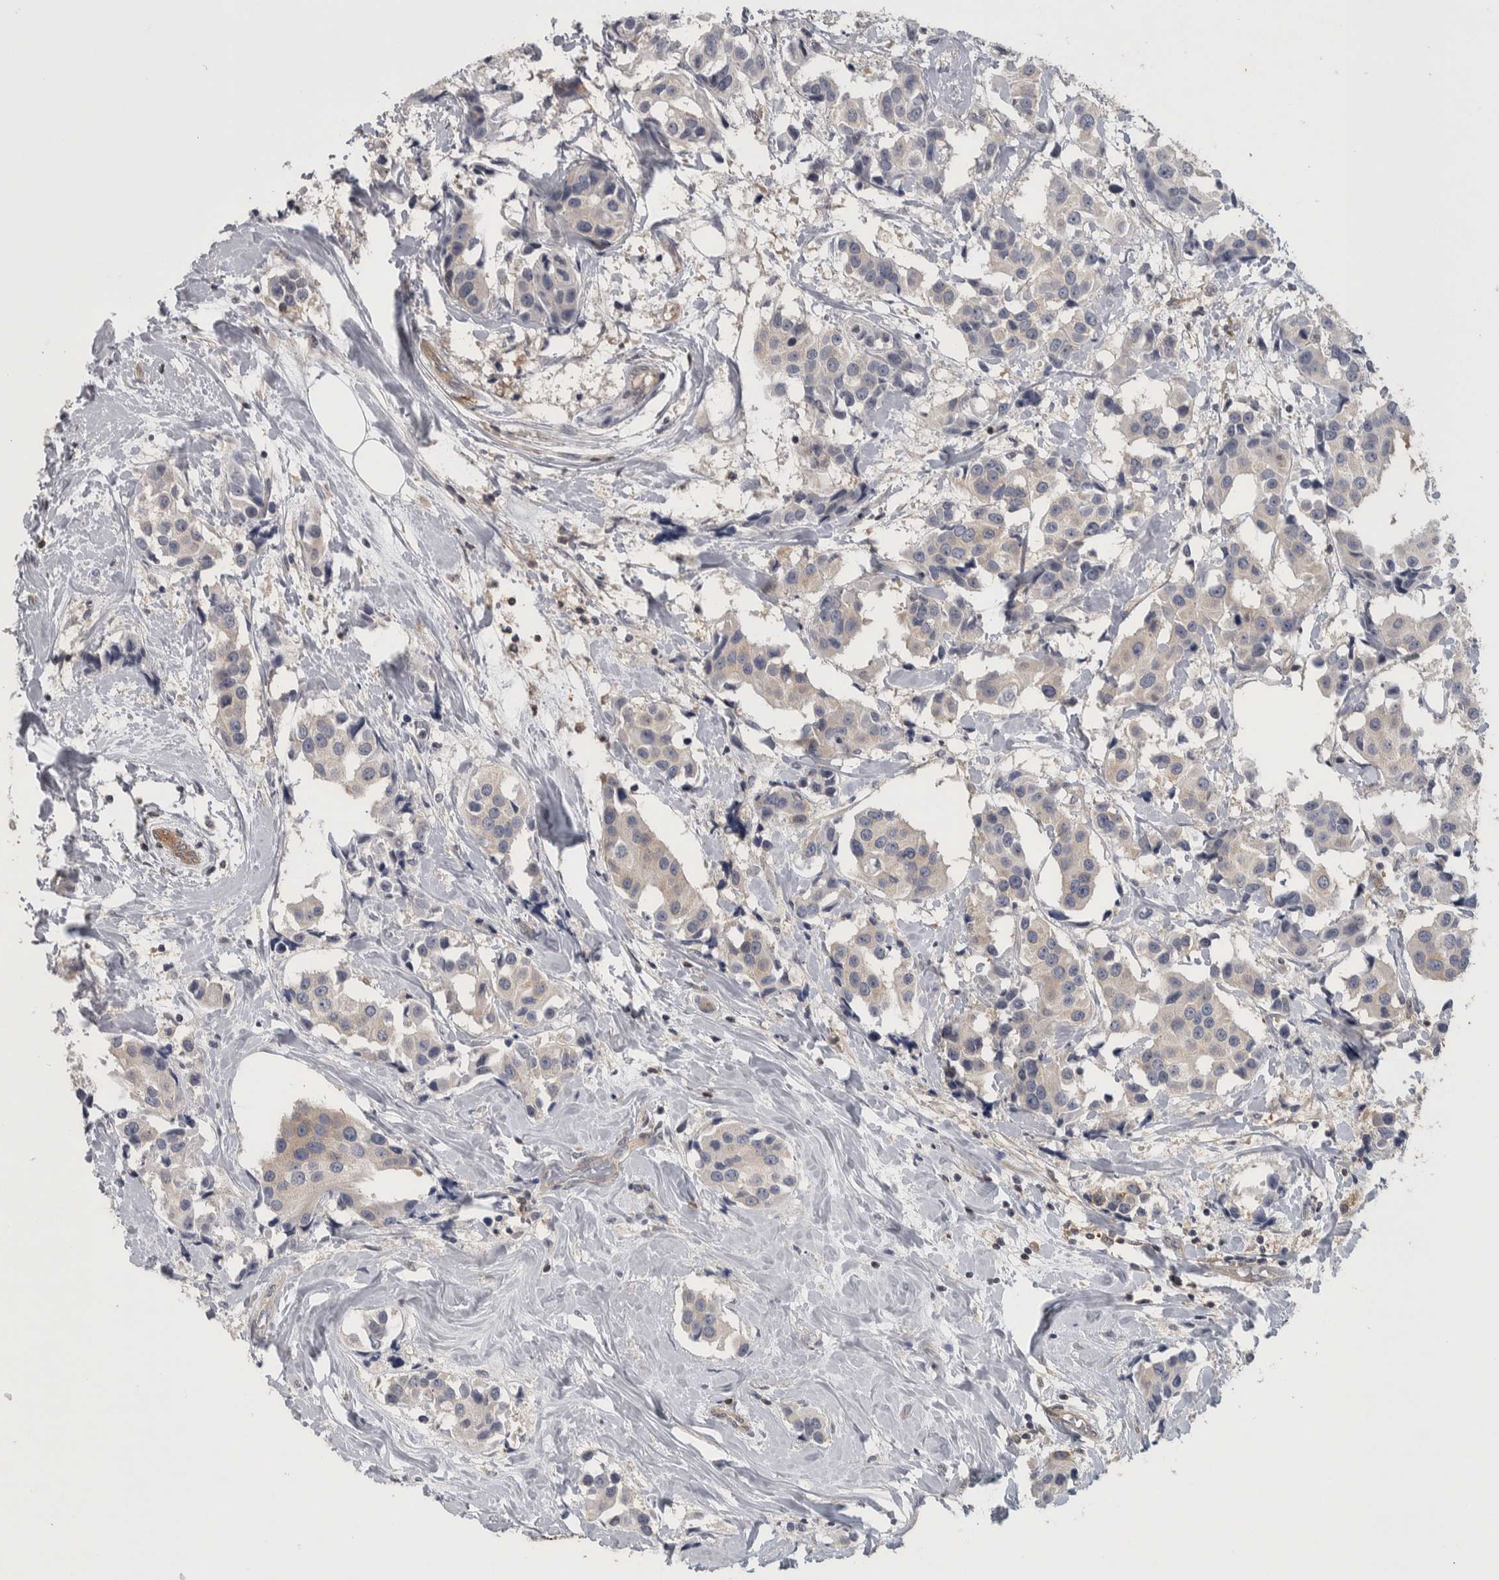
{"staining": {"intensity": "weak", "quantity": ">75%", "location": "cytoplasmic/membranous"}, "tissue": "breast cancer", "cell_type": "Tumor cells", "image_type": "cancer", "snomed": [{"axis": "morphology", "description": "Normal tissue, NOS"}, {"axis": "morphology", "description": "Duct carcinoma"}, {"axis": "topography", "description": "Breast"}], "caption": "An immunohistochemistry image of tumor tissue is shown. Protein staining in brown shows weak cytoplasmic/membranous positivity in intraductal carcinoma (breast) within tumor cells.", "gene": "NFKB2", "patient": {"sex": "female", "age": 39}}